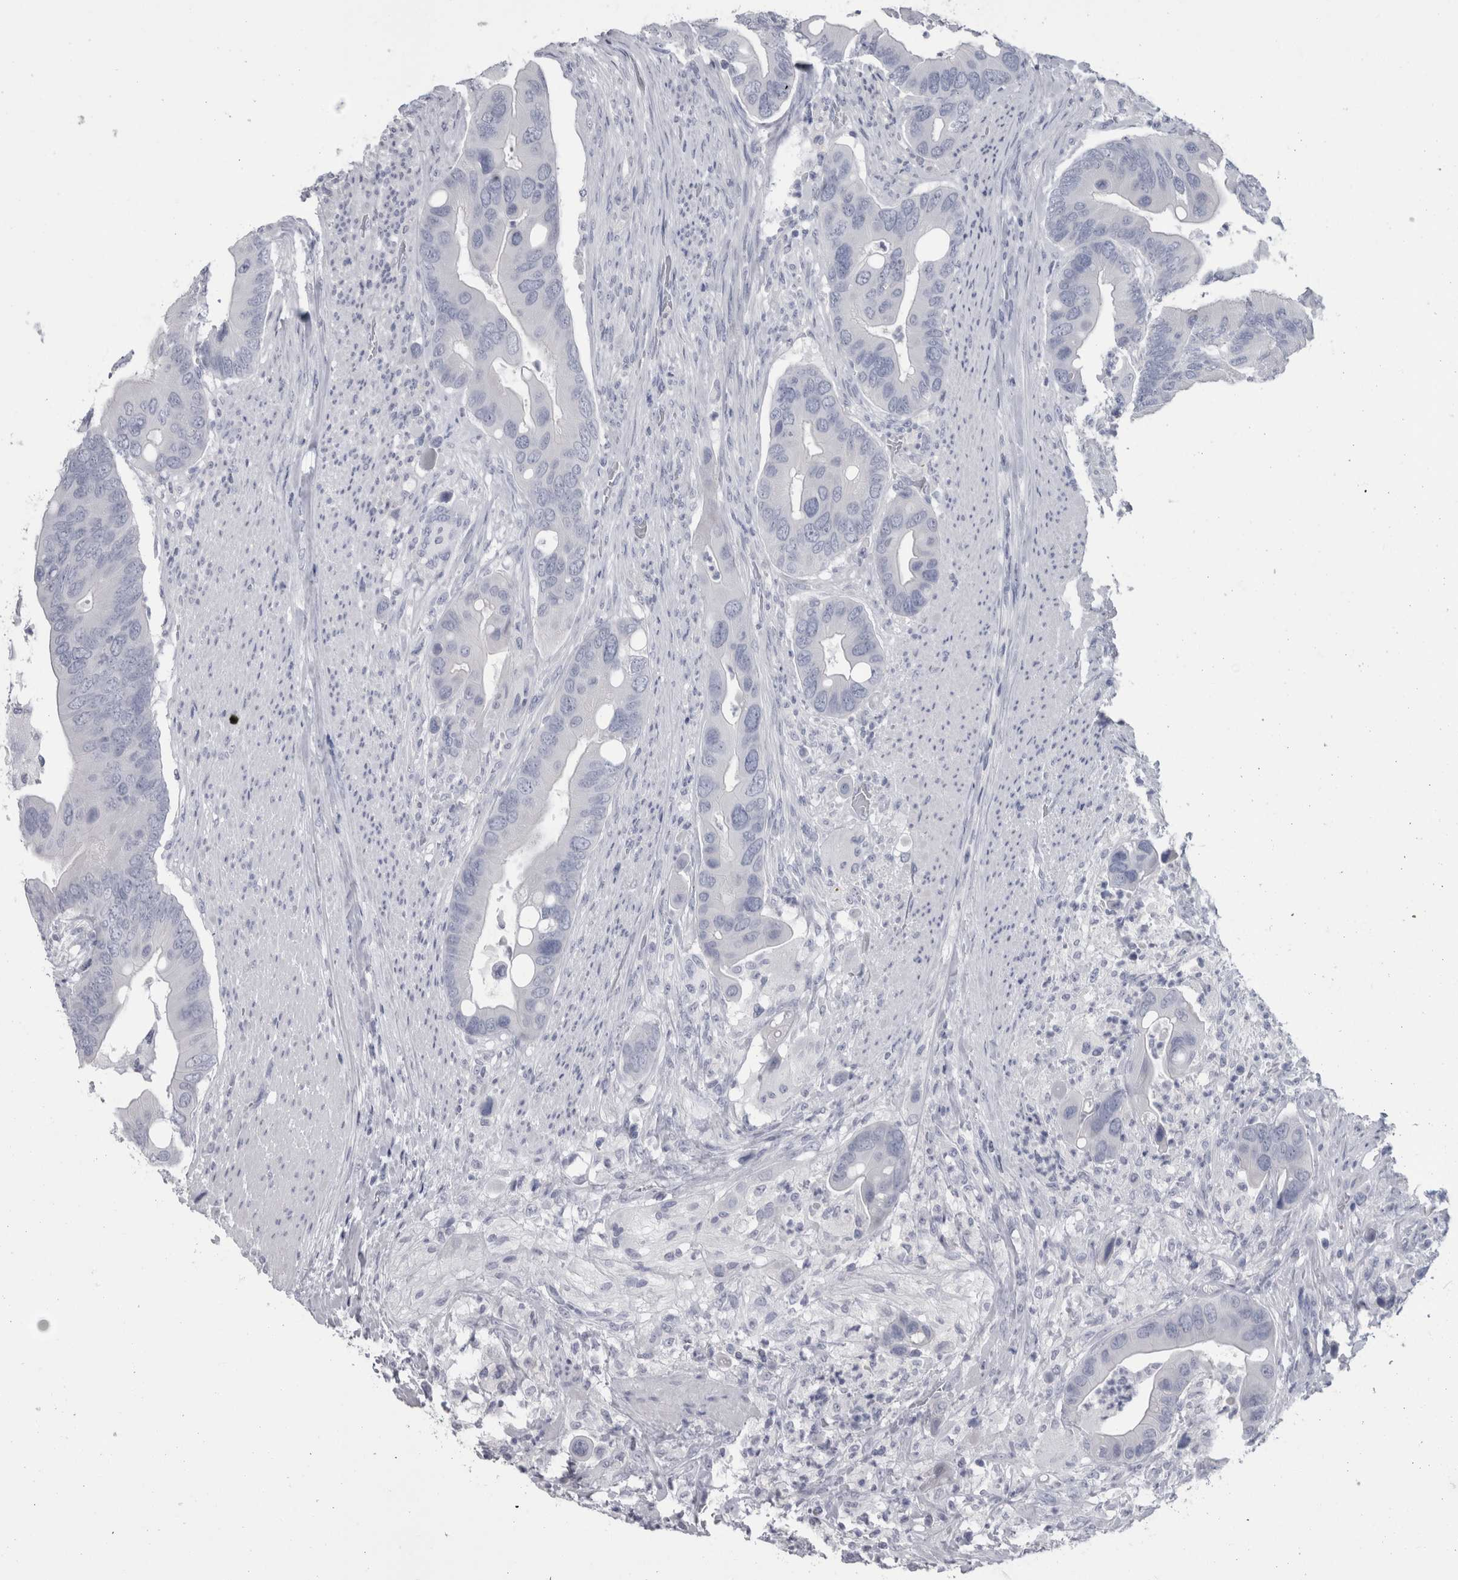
{"staining": {"intensity": "negative", "quantity": "none", "location": "none"}, "tissue": "colorectal cancer", "cell_type": "Tumor cells", "image_type": "cancer", "snomed": [{"axis": "morphology", "description": "Adenocarcinoma, NOS"}, {"axis": "topography", "description": "Rectum"}], "caption": "This is a micrograph of IHC staining of colorectal adenocarcinoma, which shows no staining in tumor cells.", "gene": "PTH", "patient": {"sex": "female", "age": 57}}